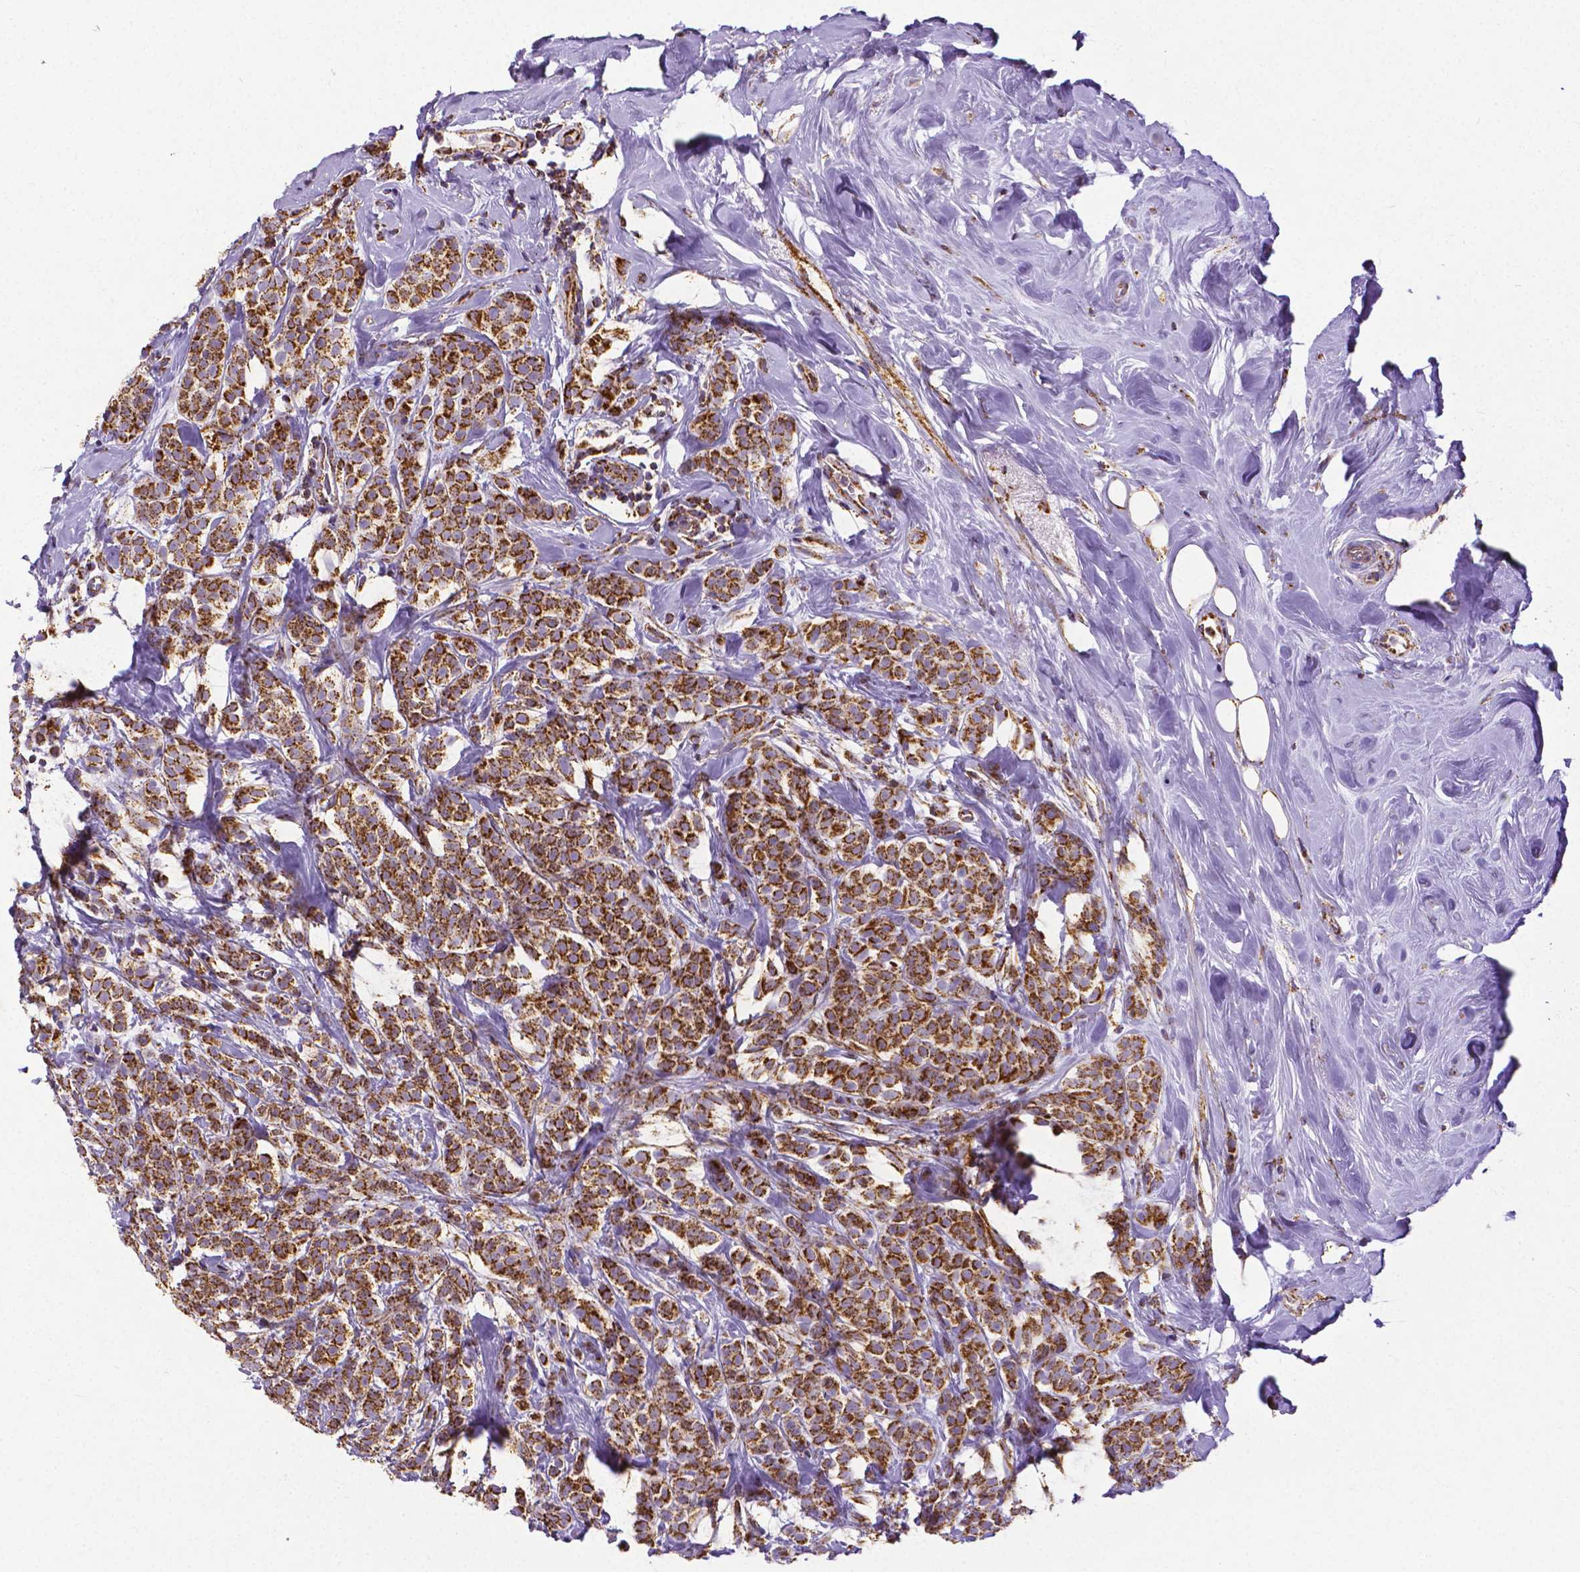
{"staining": {"intensity": "strong", "quantity": ">75%", "location": "cytoplasmic/membranous"}, "tissue": "breast cancer", "cell_type": "Tumor cells", "image_type": "cancer", "snomed": [{"axis": "morphology", "description": "Lobular carcinoma"}, {"axis": "topography", "description": "Breast"}], "caption": "IHC of breast cancer shows high levels of strong cytoplasmic/membranous staining in about >75% of tumor cells.", "gene": "MACC1", "patient": {"sex": "female", "age": 49}}